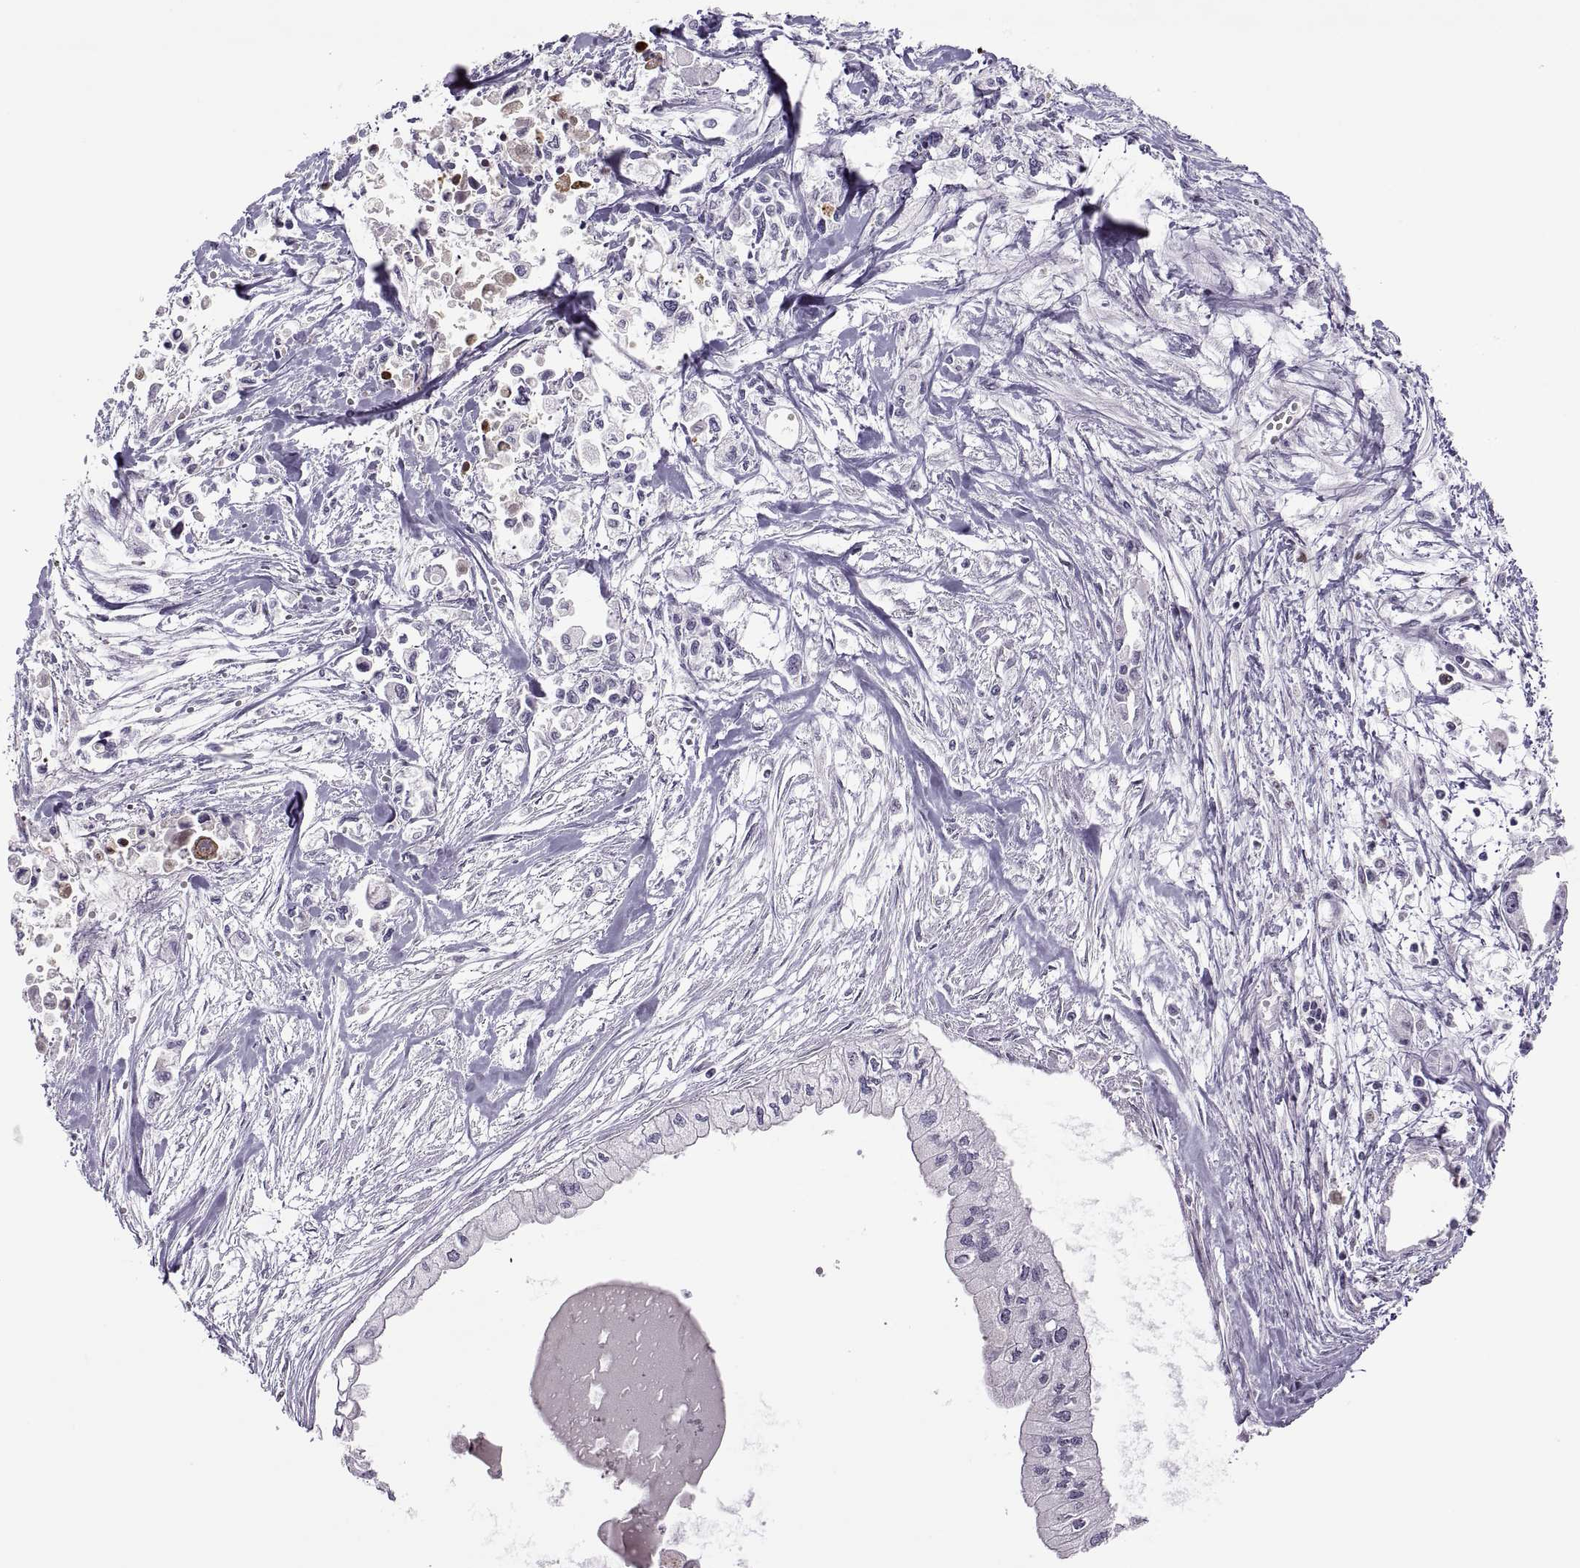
{"staining": {"intensity": "negative", "quantity": "none", "location": "none"}, "tissue": "pancreatic cancer", "cell_type": "Tumor cells", "image_type": "cancer", "snomed": [{"axis": "morphology", "description": "Adenocarcinoma, NOS"}, {"axis": "topography", "description": "Pancreas"}], "caption": "Immunohistochemical staining of human adenocarcinoma (pancreatic) displays no significant positivity in tumor cells.", "gene": "CHCT1", "patient": {"sex": "female", "age": 61}}